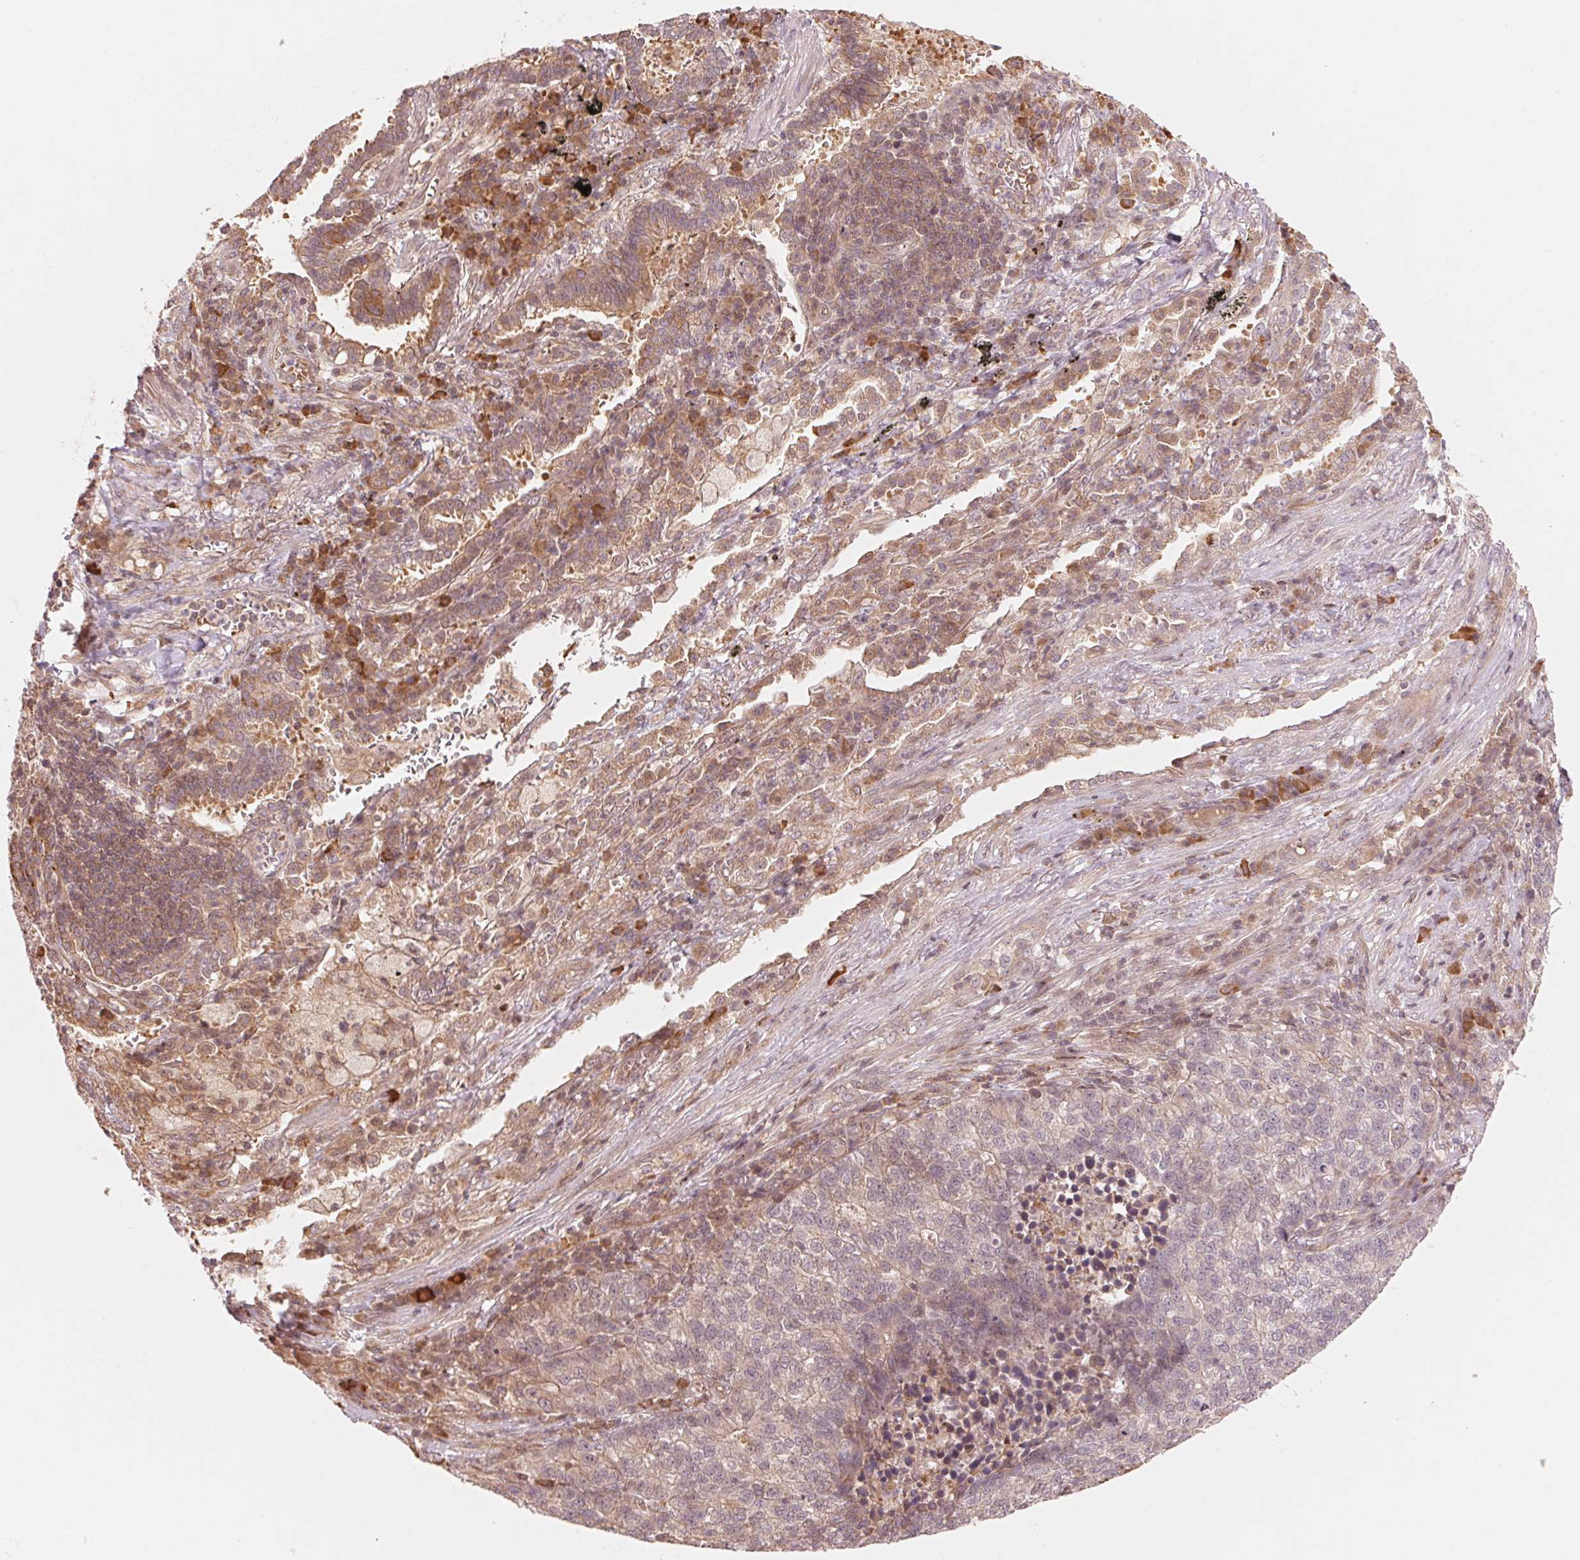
{"staining": {"intensity": "weak", "quantity": "25%-75%", "location": "cytoplasmic/membranous"}, "tissue": "lung cancer", "cell_type": "Tumor cells", "image_type": "cancer", "snomed": [{"axis": "morphology", "description": "Adenocarcinoma, NOS"}, {"axis": "topography", "description": "Lung"}], "caption": "This photomicrograph exhibits immunohistochemistry (IHC) staining of lung cancer (adenocarcinoma), with low weak cytoplasmic/membranous expression in about 25%-75% of tumor cells.", "gene": "PRKN", "patient": {"sex": "male", "age": 57}}